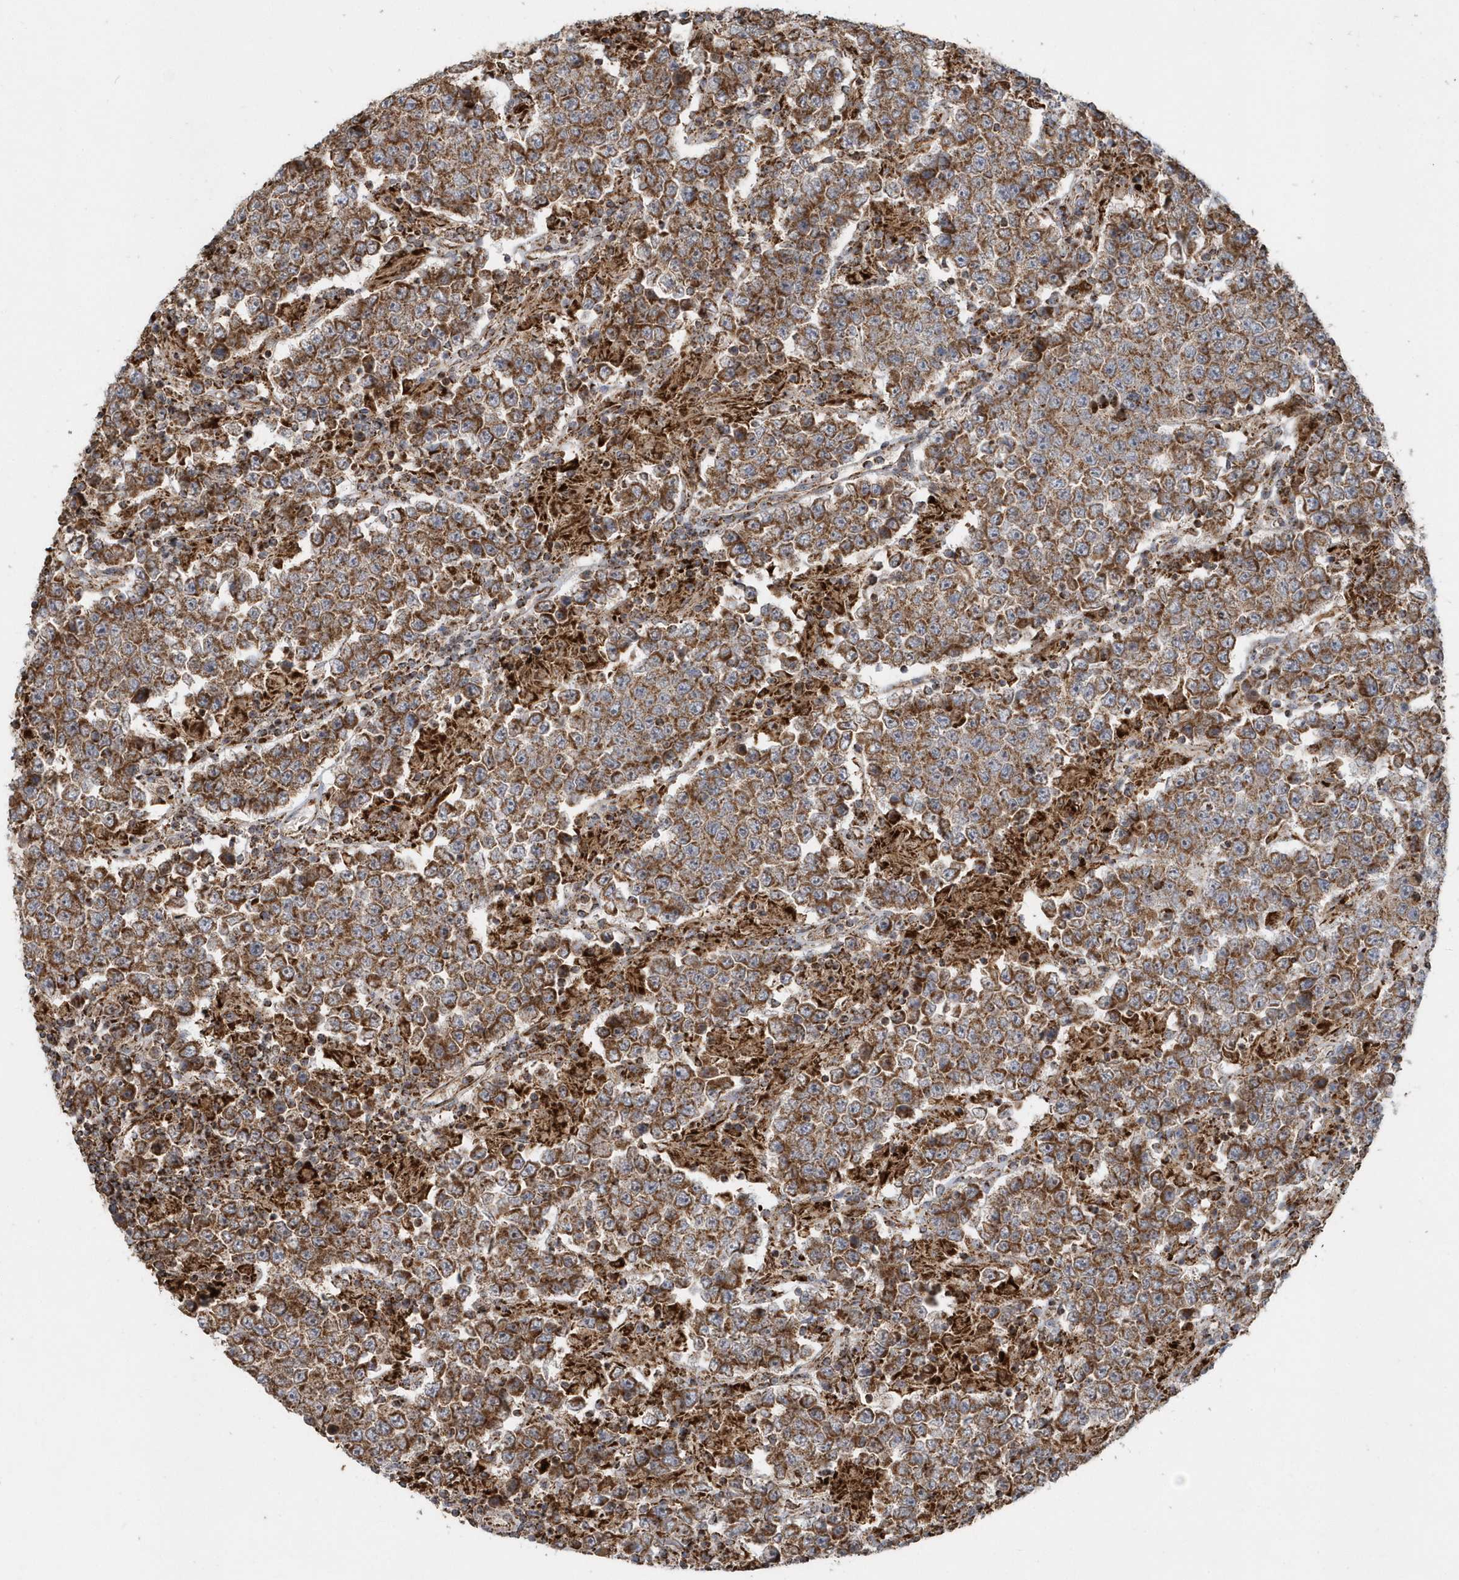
{"staining": {"intensity": "moderate", "quantity": ">75%", "location": "cytoplasmic/membranous"}, "tissue": "testis cancer", "cell_type": "Tumor cells", "image_type": "cancer", "snomed": [{"axis": "morphology", "description": "Normal tissue, NOS"}, {"axis": "morphology", "description": "Urothelial carcinoma, High grade"}, {"axis": "morphology", "description": "Seminoma, NOS"}, {"axis": "morphology", "description": "Carcinoma, Embryonal, NOS"}, {"axis": "topography", "description": "Urinary bladder"}, {"axis": "topography", "description": "Testis"}], "caption": "This histopathology image reveals immunohistochemistry (IHC) staining of human testis cancer, with medium moderate cytoplasmic/membranous expression in about >75% of tumor cells.", "gene": "PPP1R7", "patient": {"sex": "male", "age": 41}}